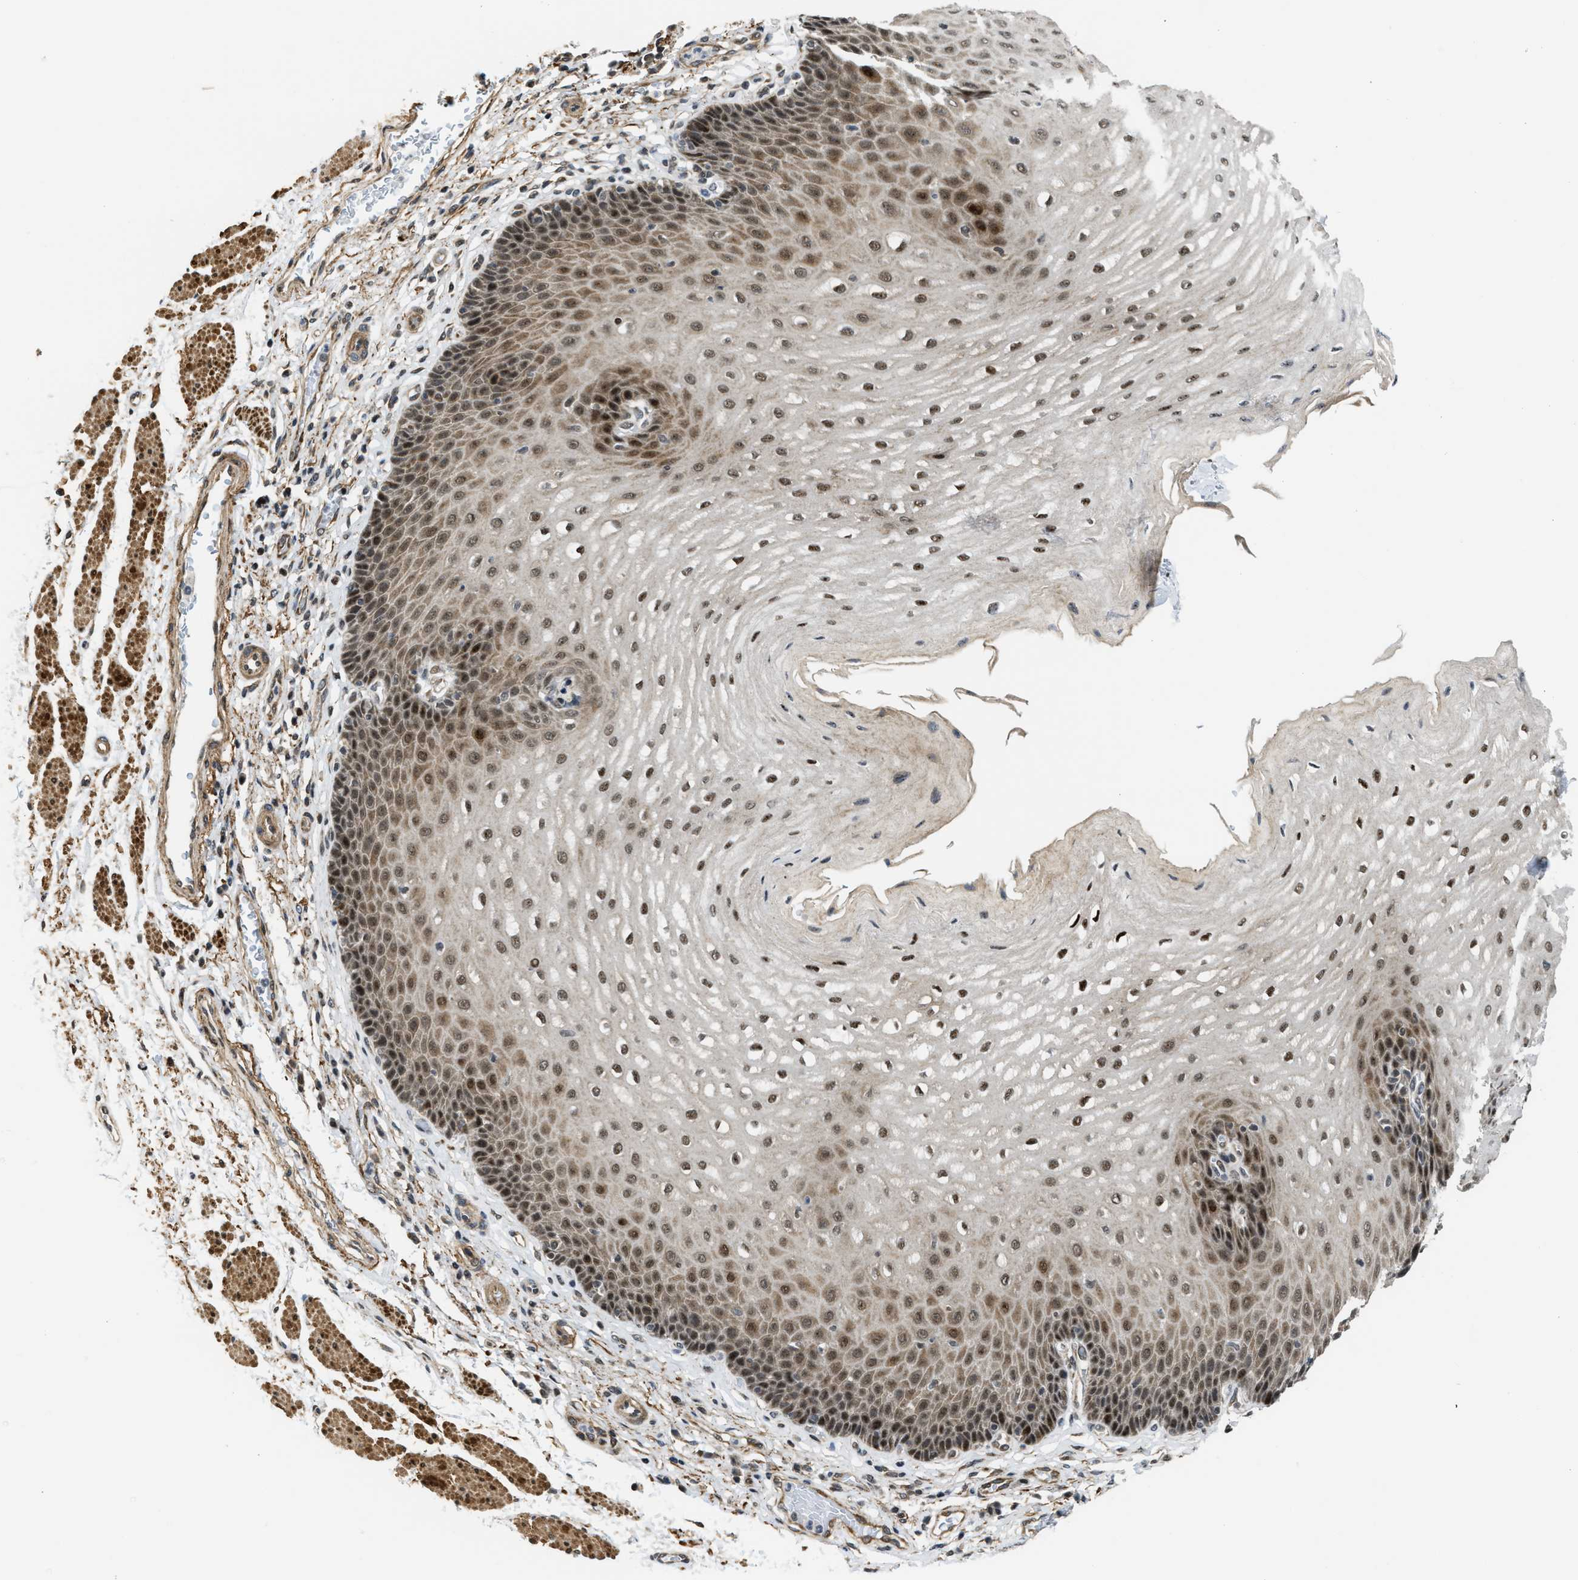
{"staining": {"intensity": "moderate", "quantity": ">75%", "location": "cytoplasmic/membranous,nuclear"}, "tissue": "esophagus", "cell_type": "Squamous epithelial cells", "image_type": "normal", "snomed": [{"axis": "morphology", "description": "Normal tissue, NOS"}, {"axis": "topography", "description": "Esophagus"}], "caption": "IHC photomicrograph of unremarkable esophagus: human esophagus stained using immunohistochemistry shows medium levels of moderate protein expression localized specifically in the cytoplasmic/membranous,nuclear of squamous epithelial cells, appearing as a cytoplasmic/membranous,nuclear brown color.", "gene": "ZNF250", "patient": {"sex": "male", "age": 54}}